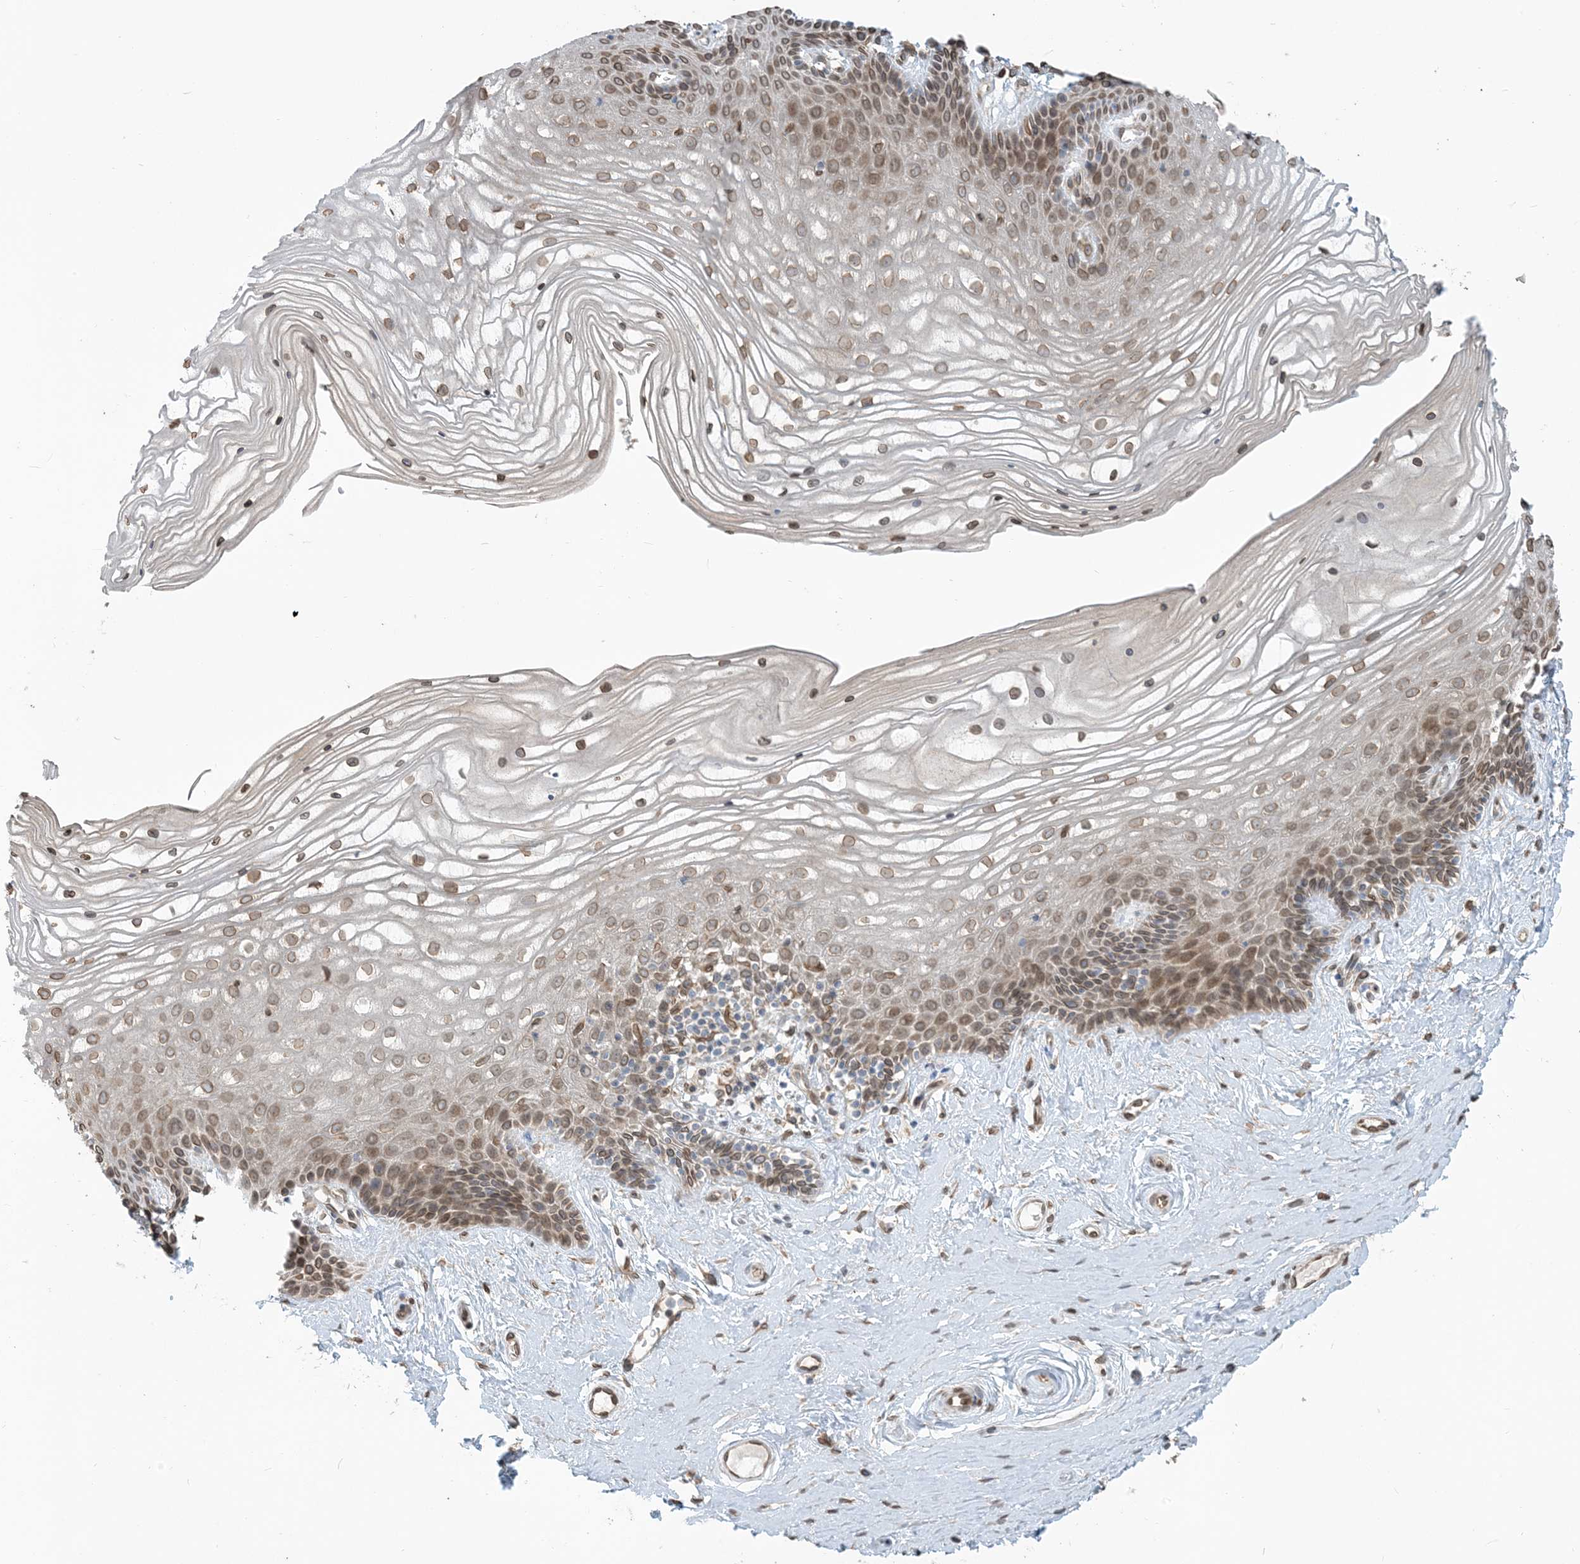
{"staining": {"intensity": "moderate", "quantity": ">75%", "location": "cytoplasmic/membranous,nuclear"}, "tissue": "vagina", "cell_type": "Squamous epithelial cells", "image_type": "normal", "snomed": [{"axis": "morphology", "description": "Normal tissue, NOS"}, {"axis": "topography", "description": "Vagina"}, {"axis": "topography", "description": "Cervix"}], "caption": "Protein analysis of normal vagina shows moderate cytoplasmic/membranous,nuclear positivity in approximately >75% of squamous epithelial cells.", "gene": "WWP1", "patient": {"sex": "female", "age": 40}}